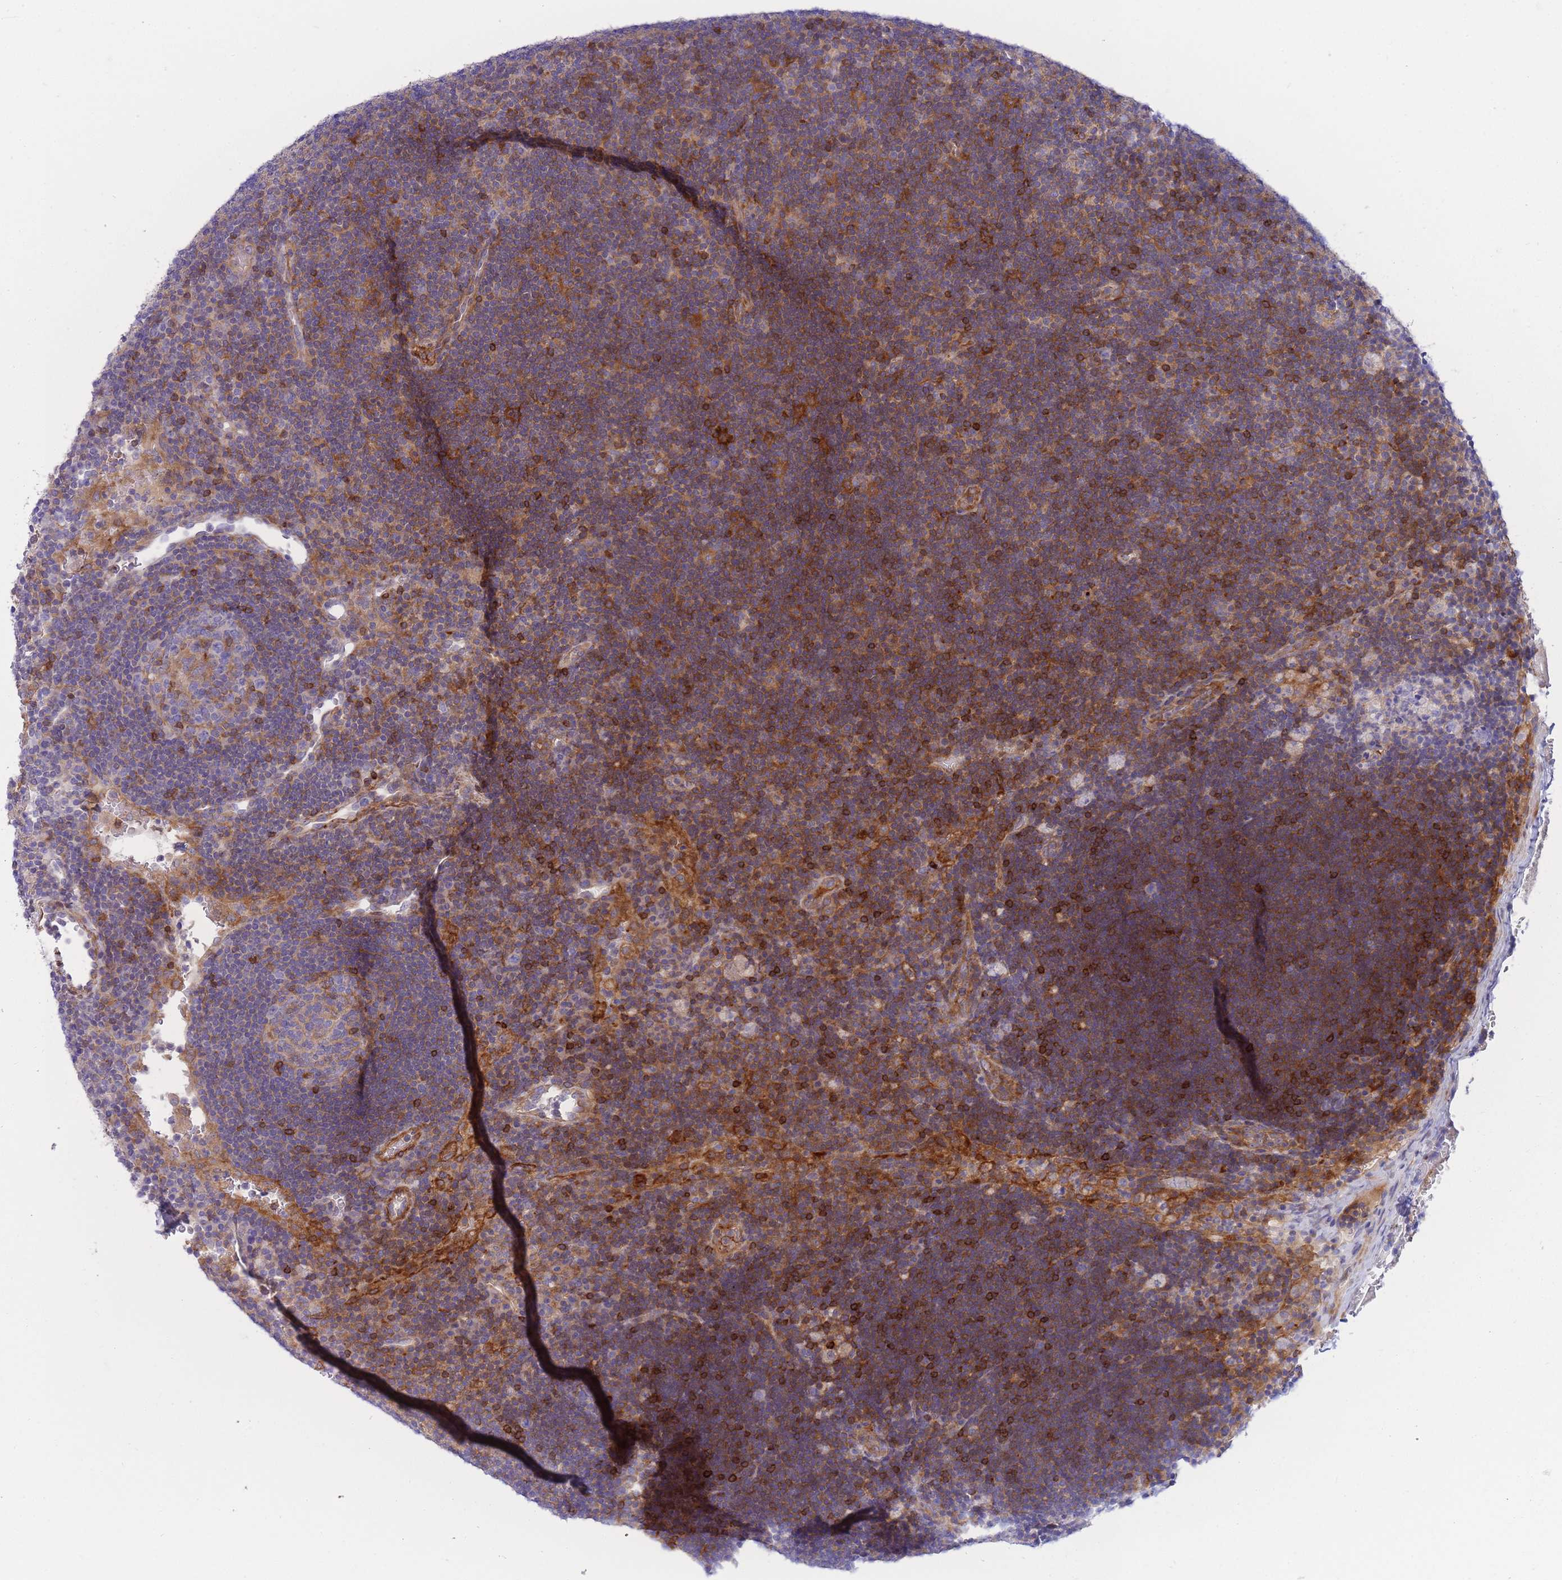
{"staining": {"intensity": "moderate", "quantity": "<25%", "location": "cytoplasmic/membranous"}, "tissue": "lymph node", "cell_type": "Germinal center cells", "image_type": "normal", "snomed": [{"axis": "morphology", "description": "Normal tissue, NOS"}, {"axis": "topography", "description": "Lymph node"}], "caption": "Lymph node stained with a brown dye displays moderate cytoplasmic/membranous positive expression in about <25% of germinal center cells.", "gene": "FBN3", "patient": {"sex": "male", "age": 62}}